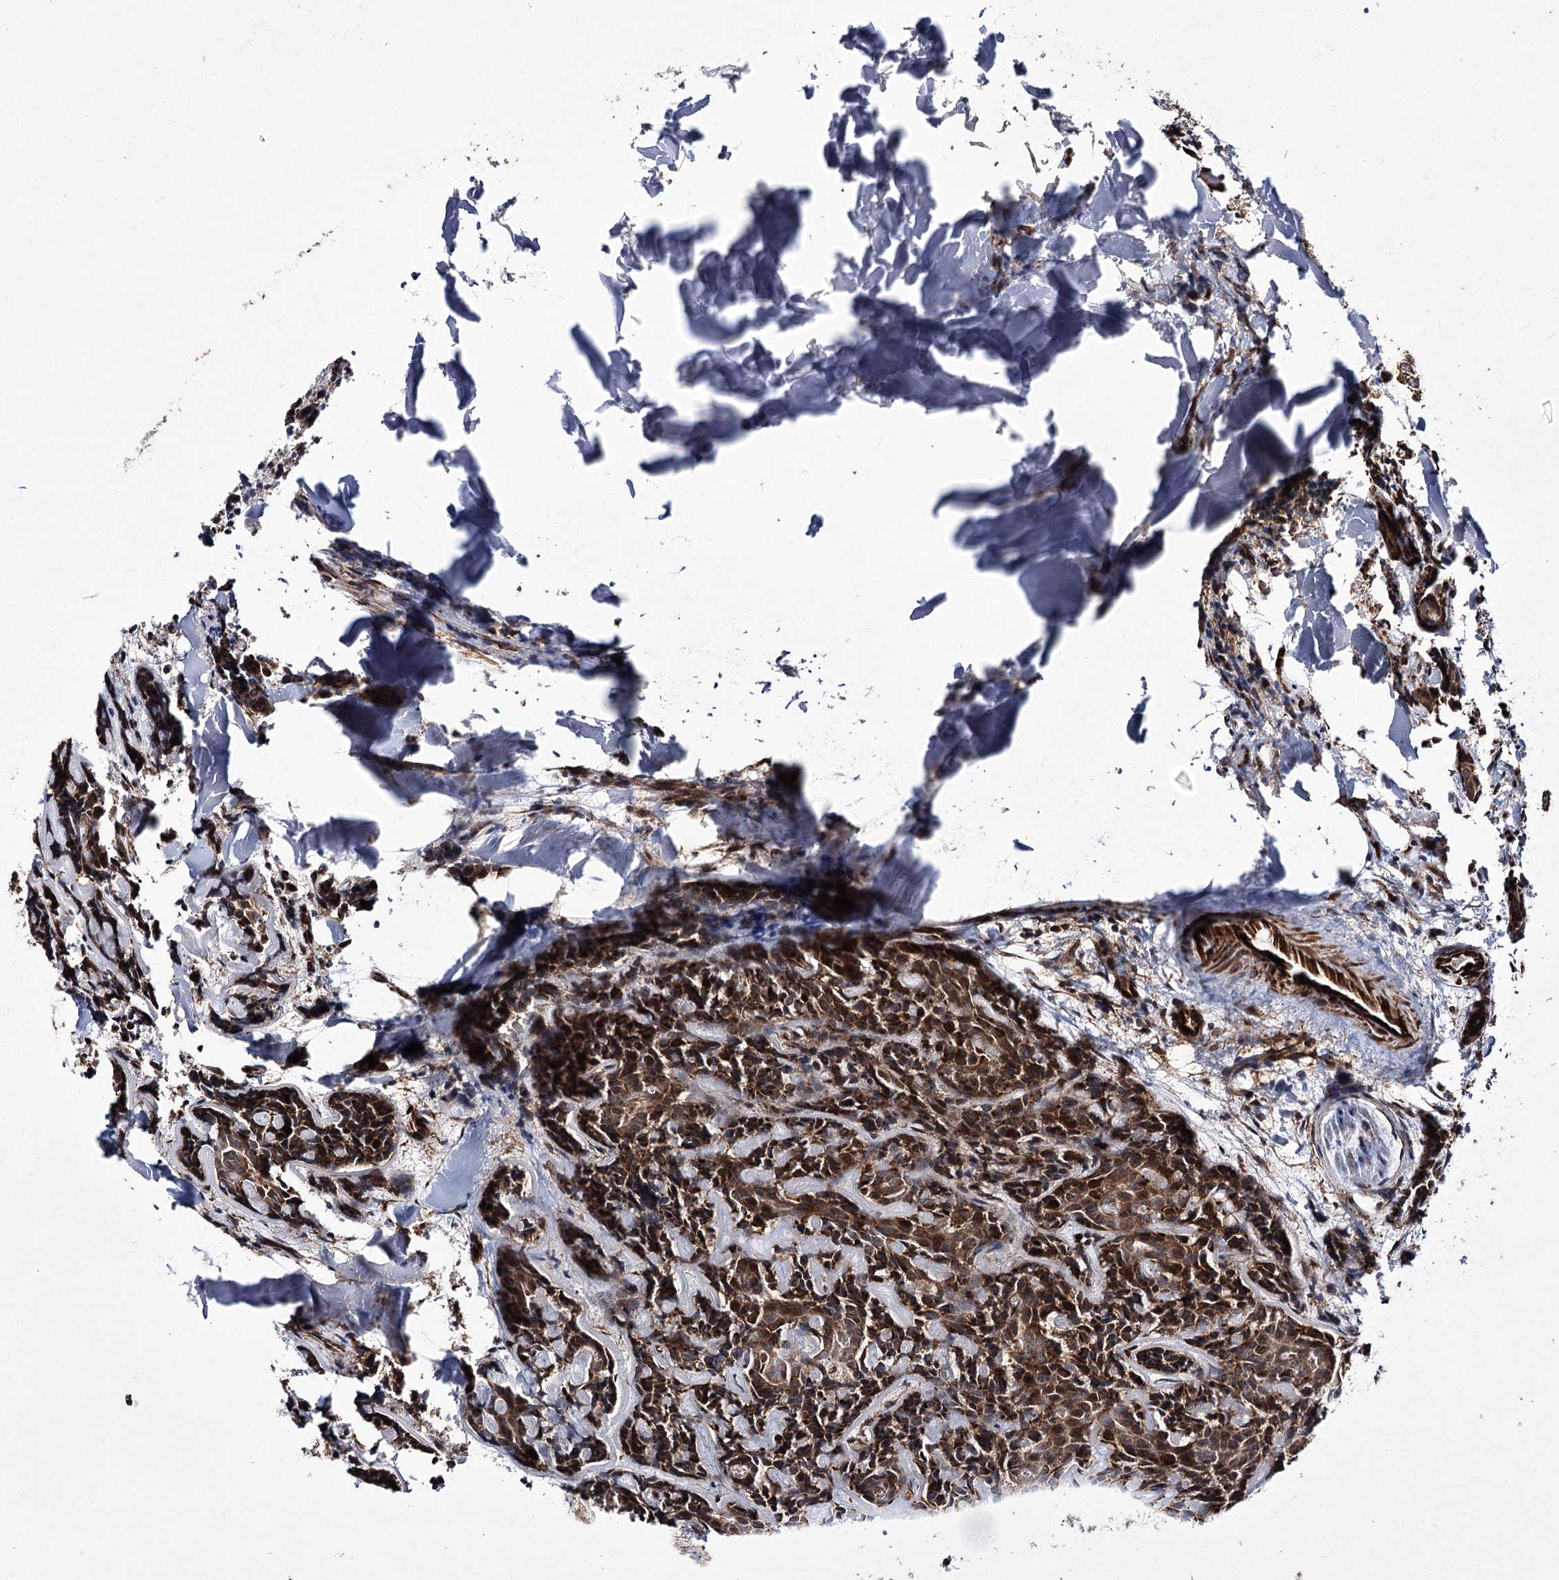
{"staining": {"intensity": "strong", "quantity": ">75%", "location": "cytoplasmic/membranous"}, "tissue": "head and neck cancer", "cell_type": "Tumor cells", "image_type": "cancer", "snomed": [{"axis": "morphology", "description": "Adenocarcinoma, NOS"}, {"axis": "topography", "description": "Salivary gland"}, {"axis": "topography", "description": "Head-Neck"}], "caption": "Immunohistochemical staining of human head and neck cancer (adenocarcinoma) reveals high levels of strong cytoplasmic/membranous staining in approximately >75% of tumor cells.", "gene": "HECTD2", "patient": {"sex": "female", "age": 63}}